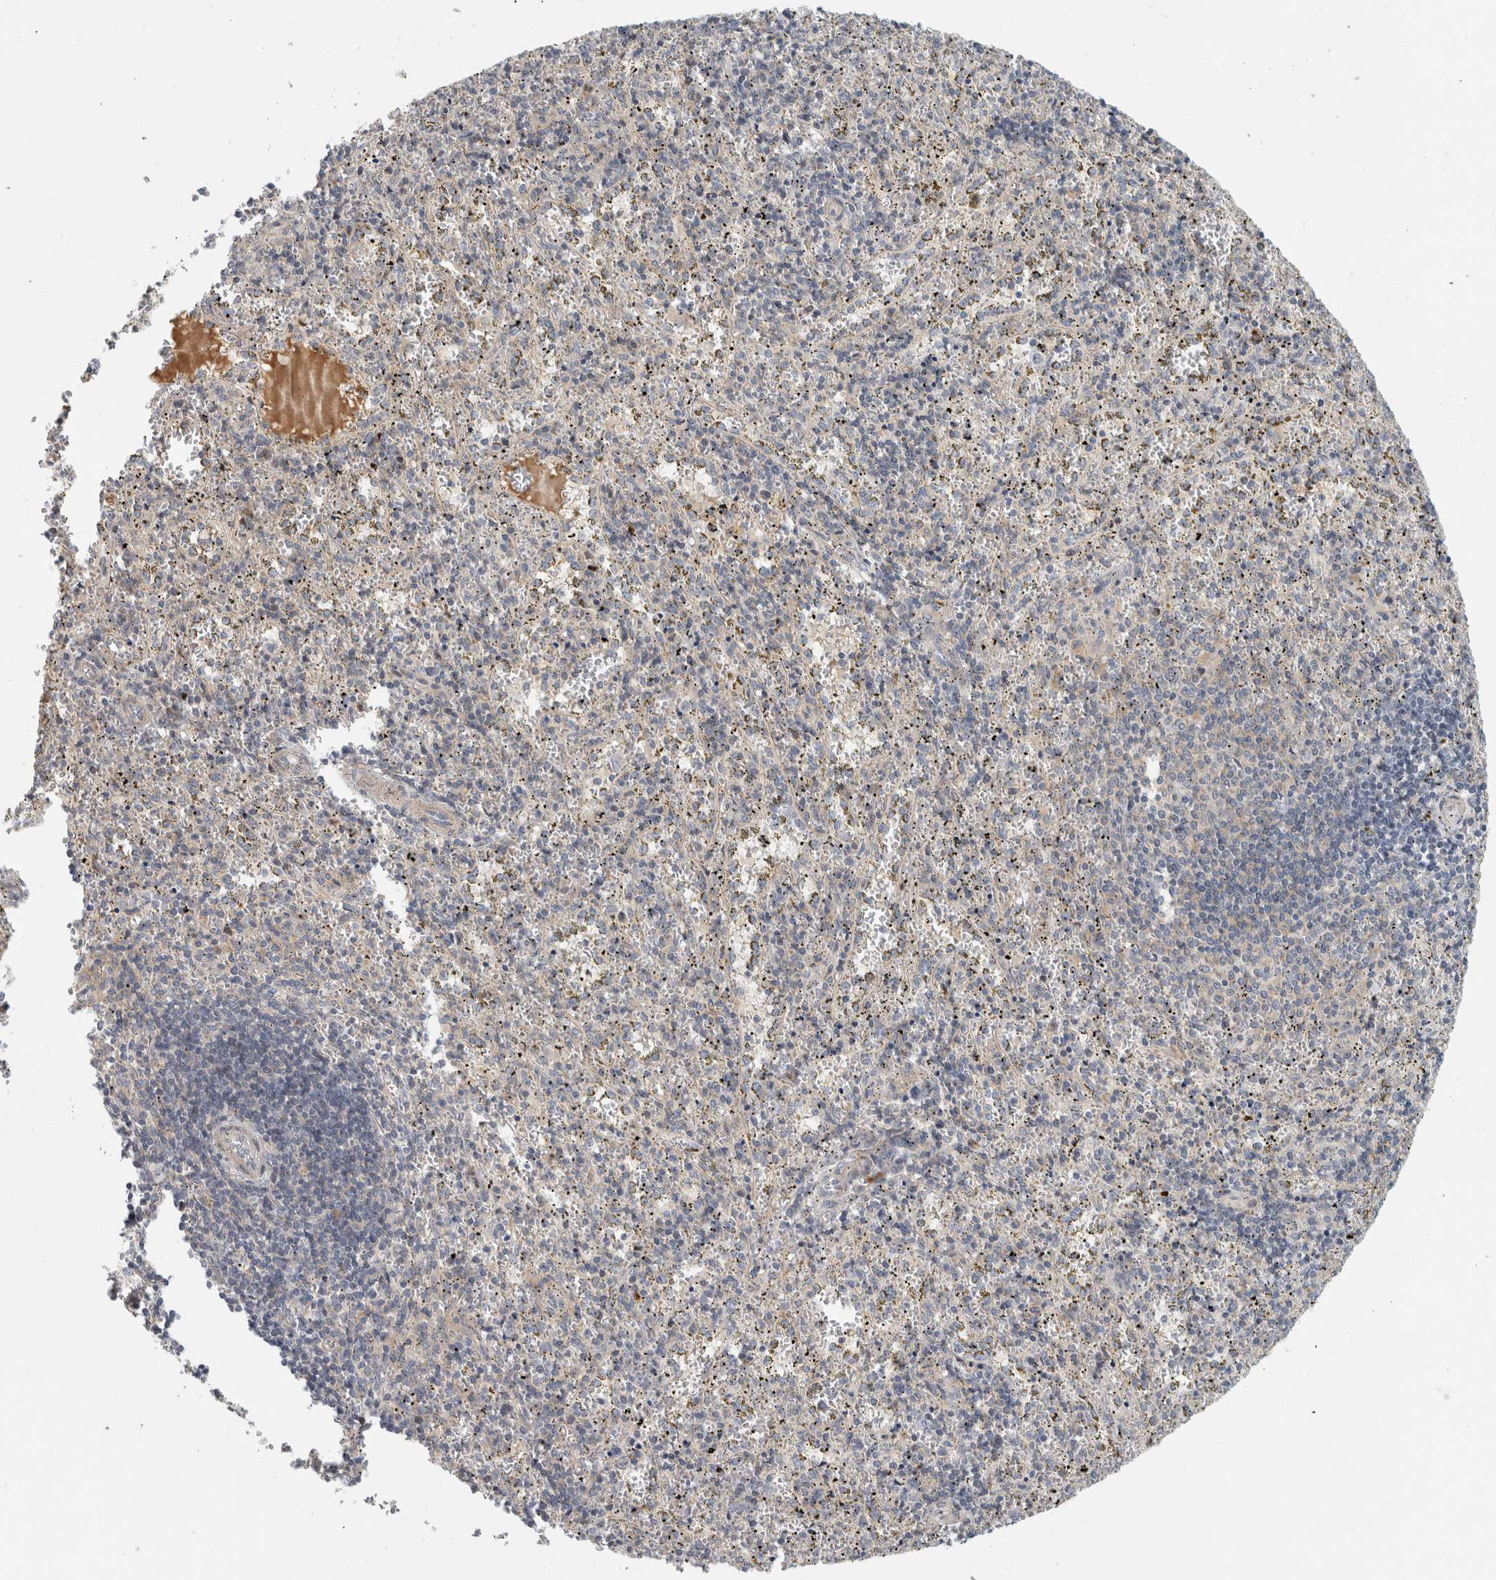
{"staining": {"intensity": "negative", "quantity": "none", "location": "none"}, "tissue": "spleen", "cell_type": "Cells in red pulp", "image_type": "normal", "snomed": [{"axis": "morphology", "description": "Normal tissue, NOS"}, {"axis": "topography", "description": "Spleen"}], "caption": "An immunohistochemistry histopathology image of benign spleen is shown. There is no staining in cells in red pulp of spleen.", "gene": "ZNF804B", "patient": {"sex": "male", "age": 11}}